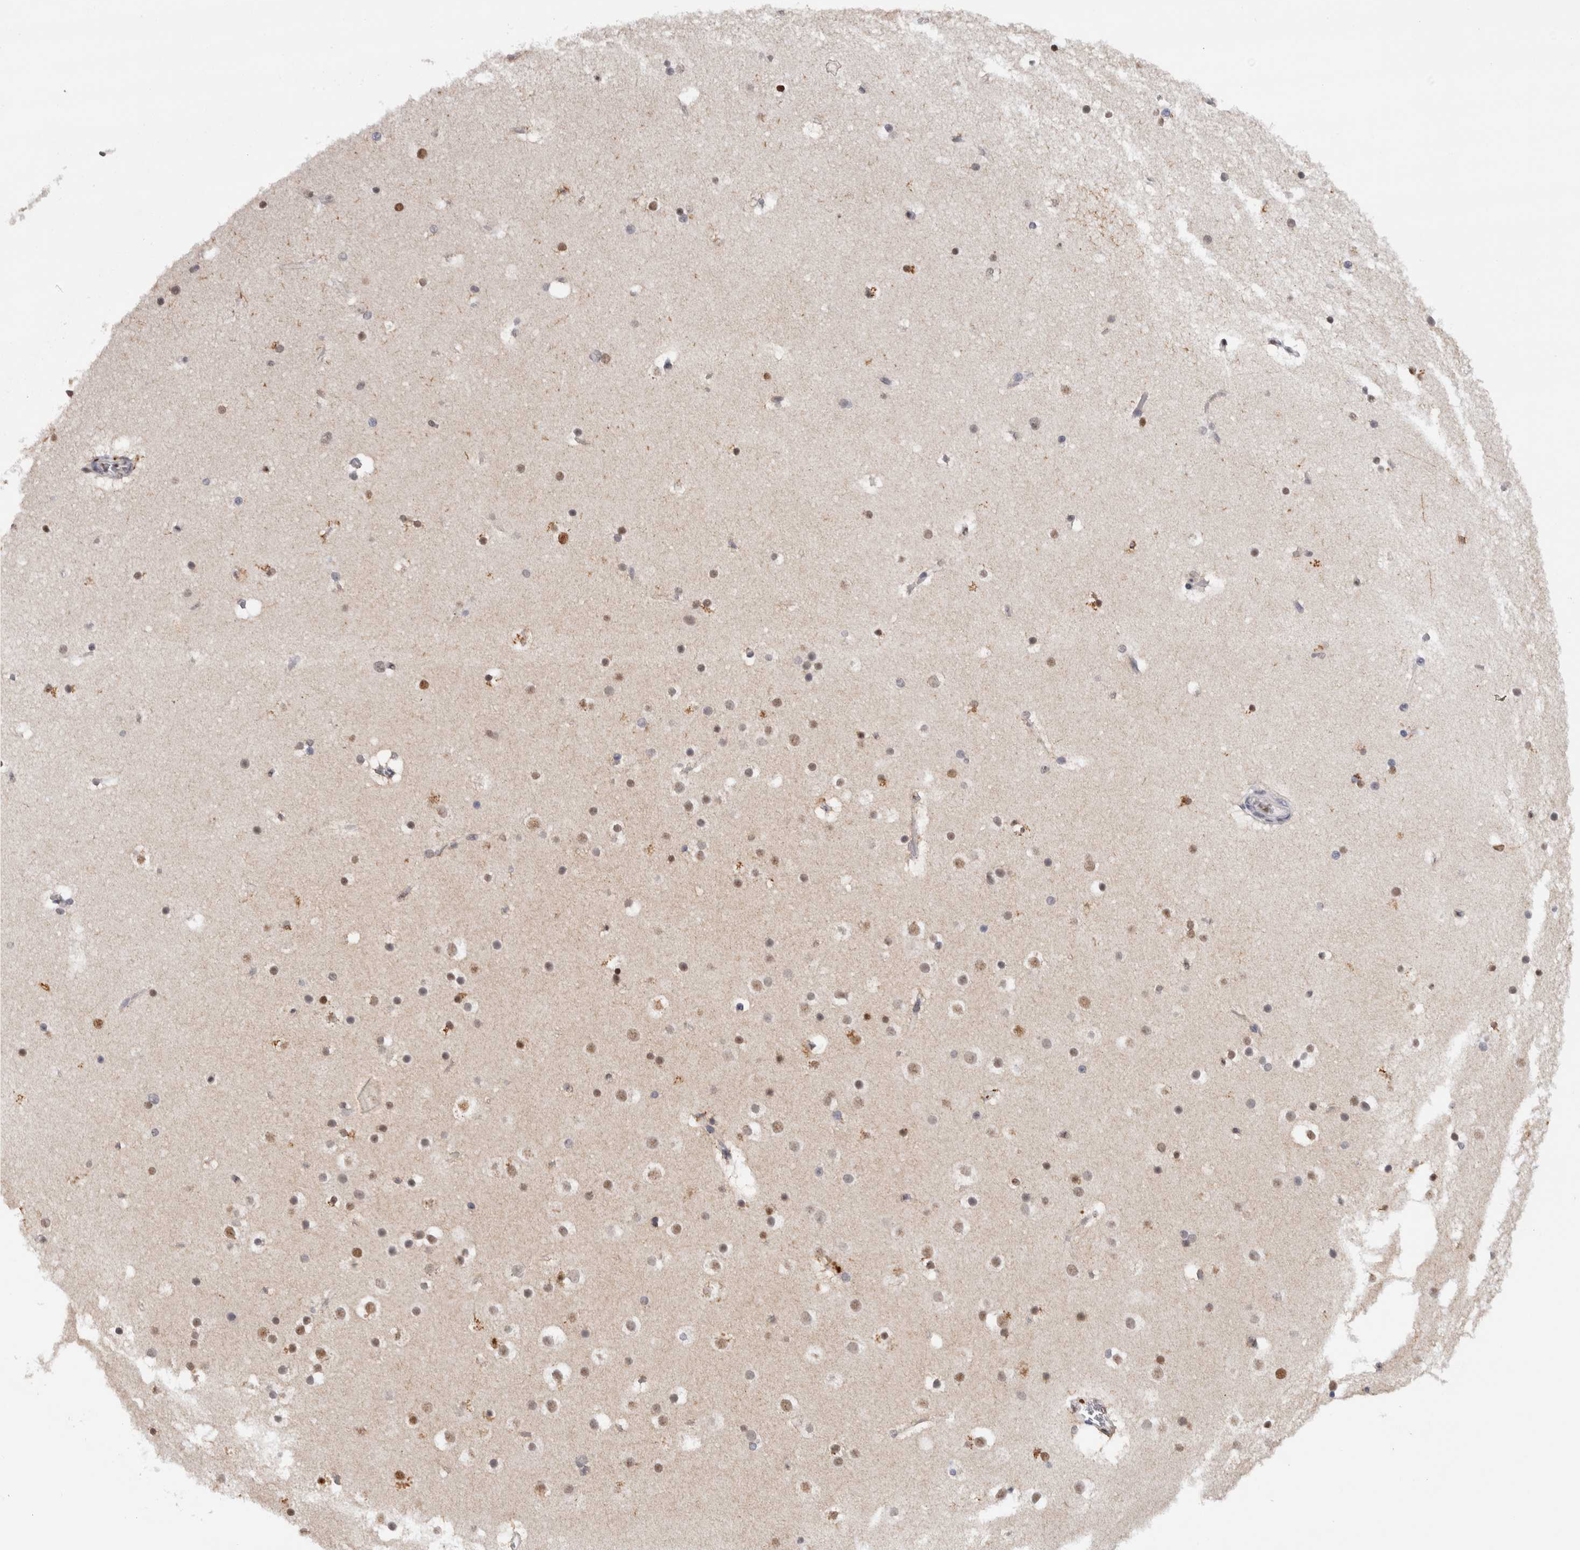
{"staining": {"intensity": "weak", "quantity": ">75%", "location": "cytoplasmic/membranous"}, "tissue": "cerebral cortex", "cell_type": "Endothelial cells", "image_type": "normal", "snomed": [{"axis": "morphology", "description": "Normal tissue, NOS"}, {"axis": "topography", "description": "Cerebral cortex"}], "caption": "Unremarkable cerebral cortex shows weak cytoplasmic/membranous expression in approximately >75% of endothelial cells Using DAB (brown) and hematoxylin (blue) stains, captured at high magnification using brightfield microscopy..", "gene": "RPS6KA2", "patient": {"sex": "male", "age": 57}}